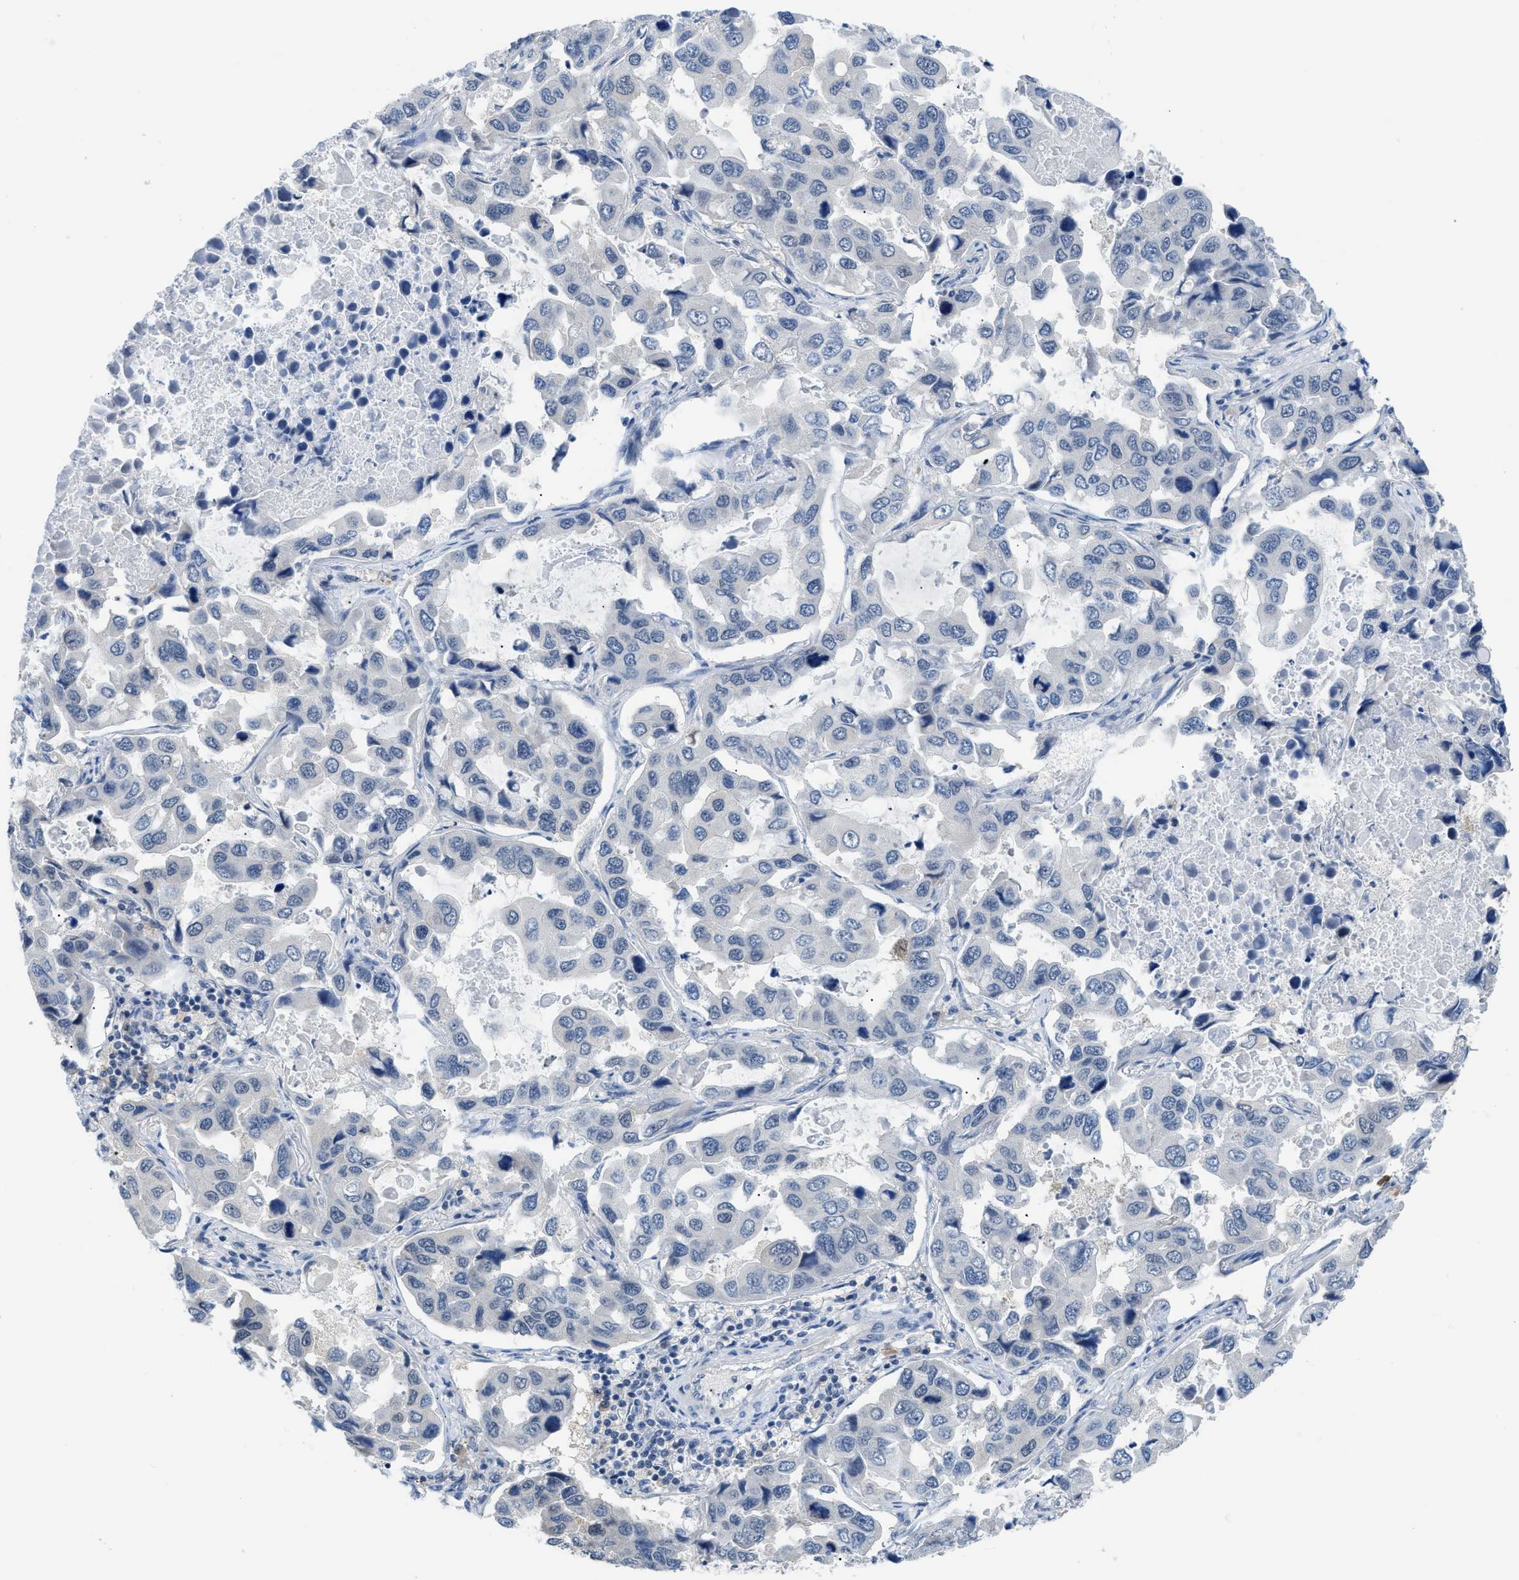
{"staining": {"intensity": "negative", "quantity": "none", "location": "none"}, "tissue": "lung cancer", "cell_type": "Tumor cells", "image_type": "cancer", "snomed": [{"axis": "morphology", "description": "Adenocarcinoma, NOS"}, {"axis": "topography", "description": "Lung"}], "caption": "DAB (3,3'-diaminobenzidine) immunohistochemical staining of human lung adenocarcinoma exhibits no significant positivity in tumor cells.", "gene": "PSAT1", "patient": {"sex": "male", "age": 64}}